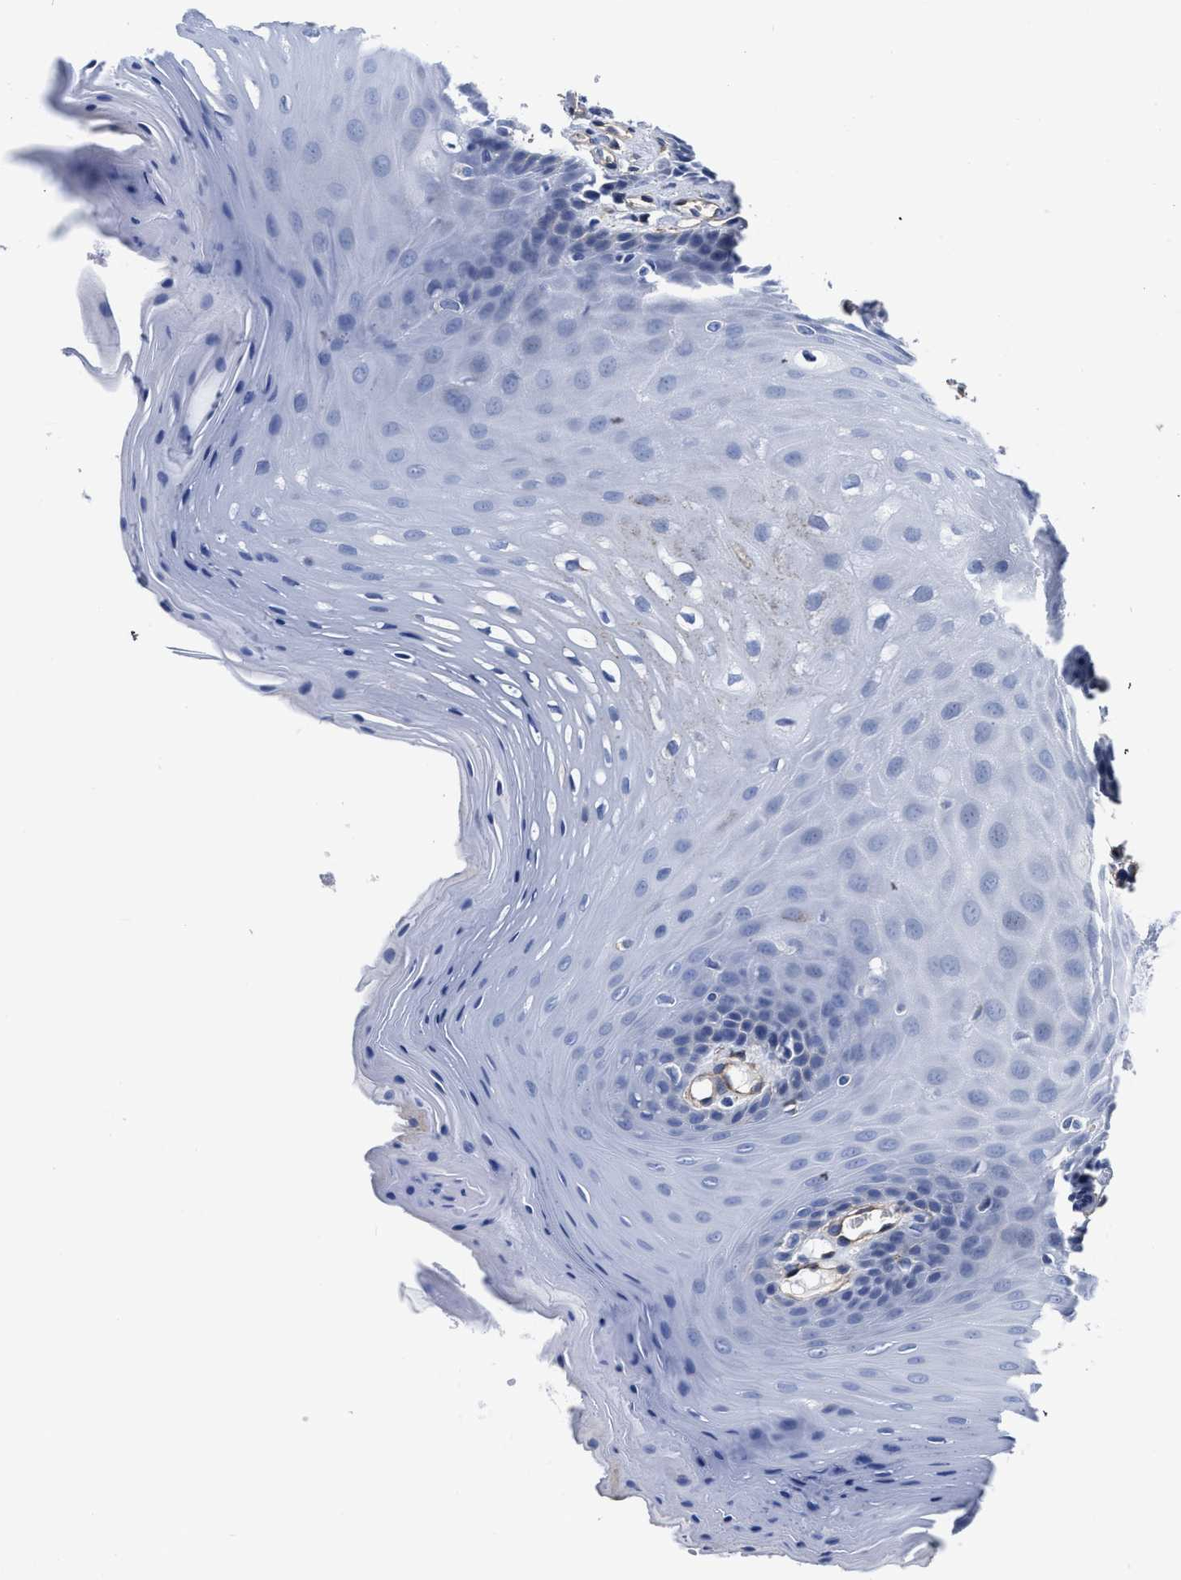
{"staining": {"intensity": "negative", "quantity": "none", "location": "none"}, "tissue": "oral mucosa", "cell_type": "Squamous epithelial cells", "image_type": "normal", "snomed": [{"axis": "morphology", "description": "Normal tissue, NOS"}, {"axis": "morphology", "description": "Squamous cell carcinoma, NOS"}, {"axis": "topography", "description": "Oral tissue"}, {"axis": "topography", "description": "Head-Neck"}], "caption": "IHC micrograph of benign oral mucosa stained for a protein (brown), which shows no expression in squamous epithelial cells.", "gene": "KCNMB3", "patient": {"sex": "male", "age": 71}}